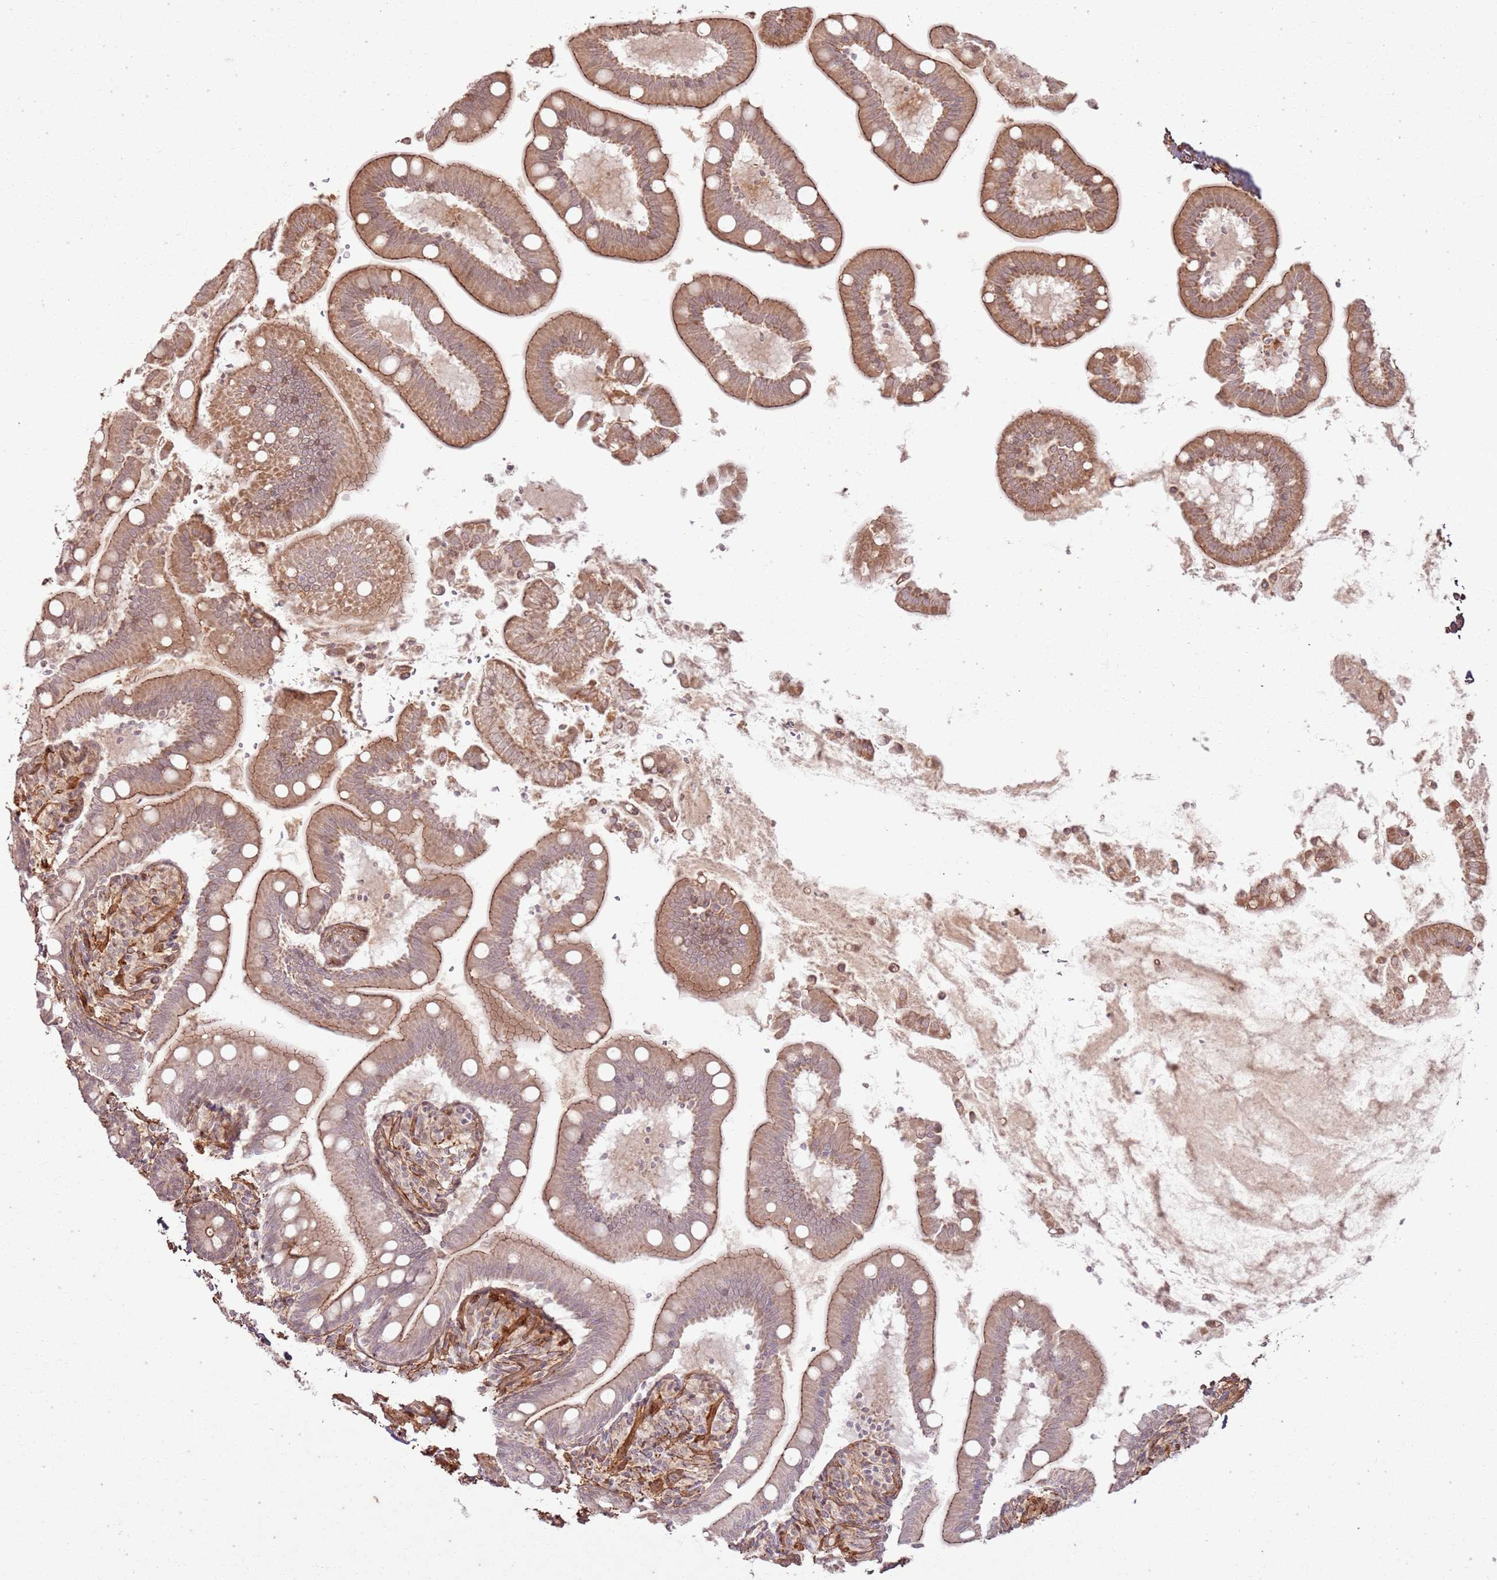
{"staining": {"intensity": "moderate", "quantity": "25%-75%", "location": "cytoplasmic/membranous"}, "tissue": "small intestine", "cell_type": "Glandular cells", "image_type": "normal", "snomed": [{"axis": "morphology", "description": "Normal tissue, NOS"}, {"axis": "topography", "description": "Small intestine"}], "caption": "Immunohistochemical staining of unremarkable small intestine exhibits medium levels of moderate cytoplasmic/membranous staining in approximately 25%-75% of glandular cells.", "gene": "ZNF623", "patient": {"sex": "female", "age": 64}}